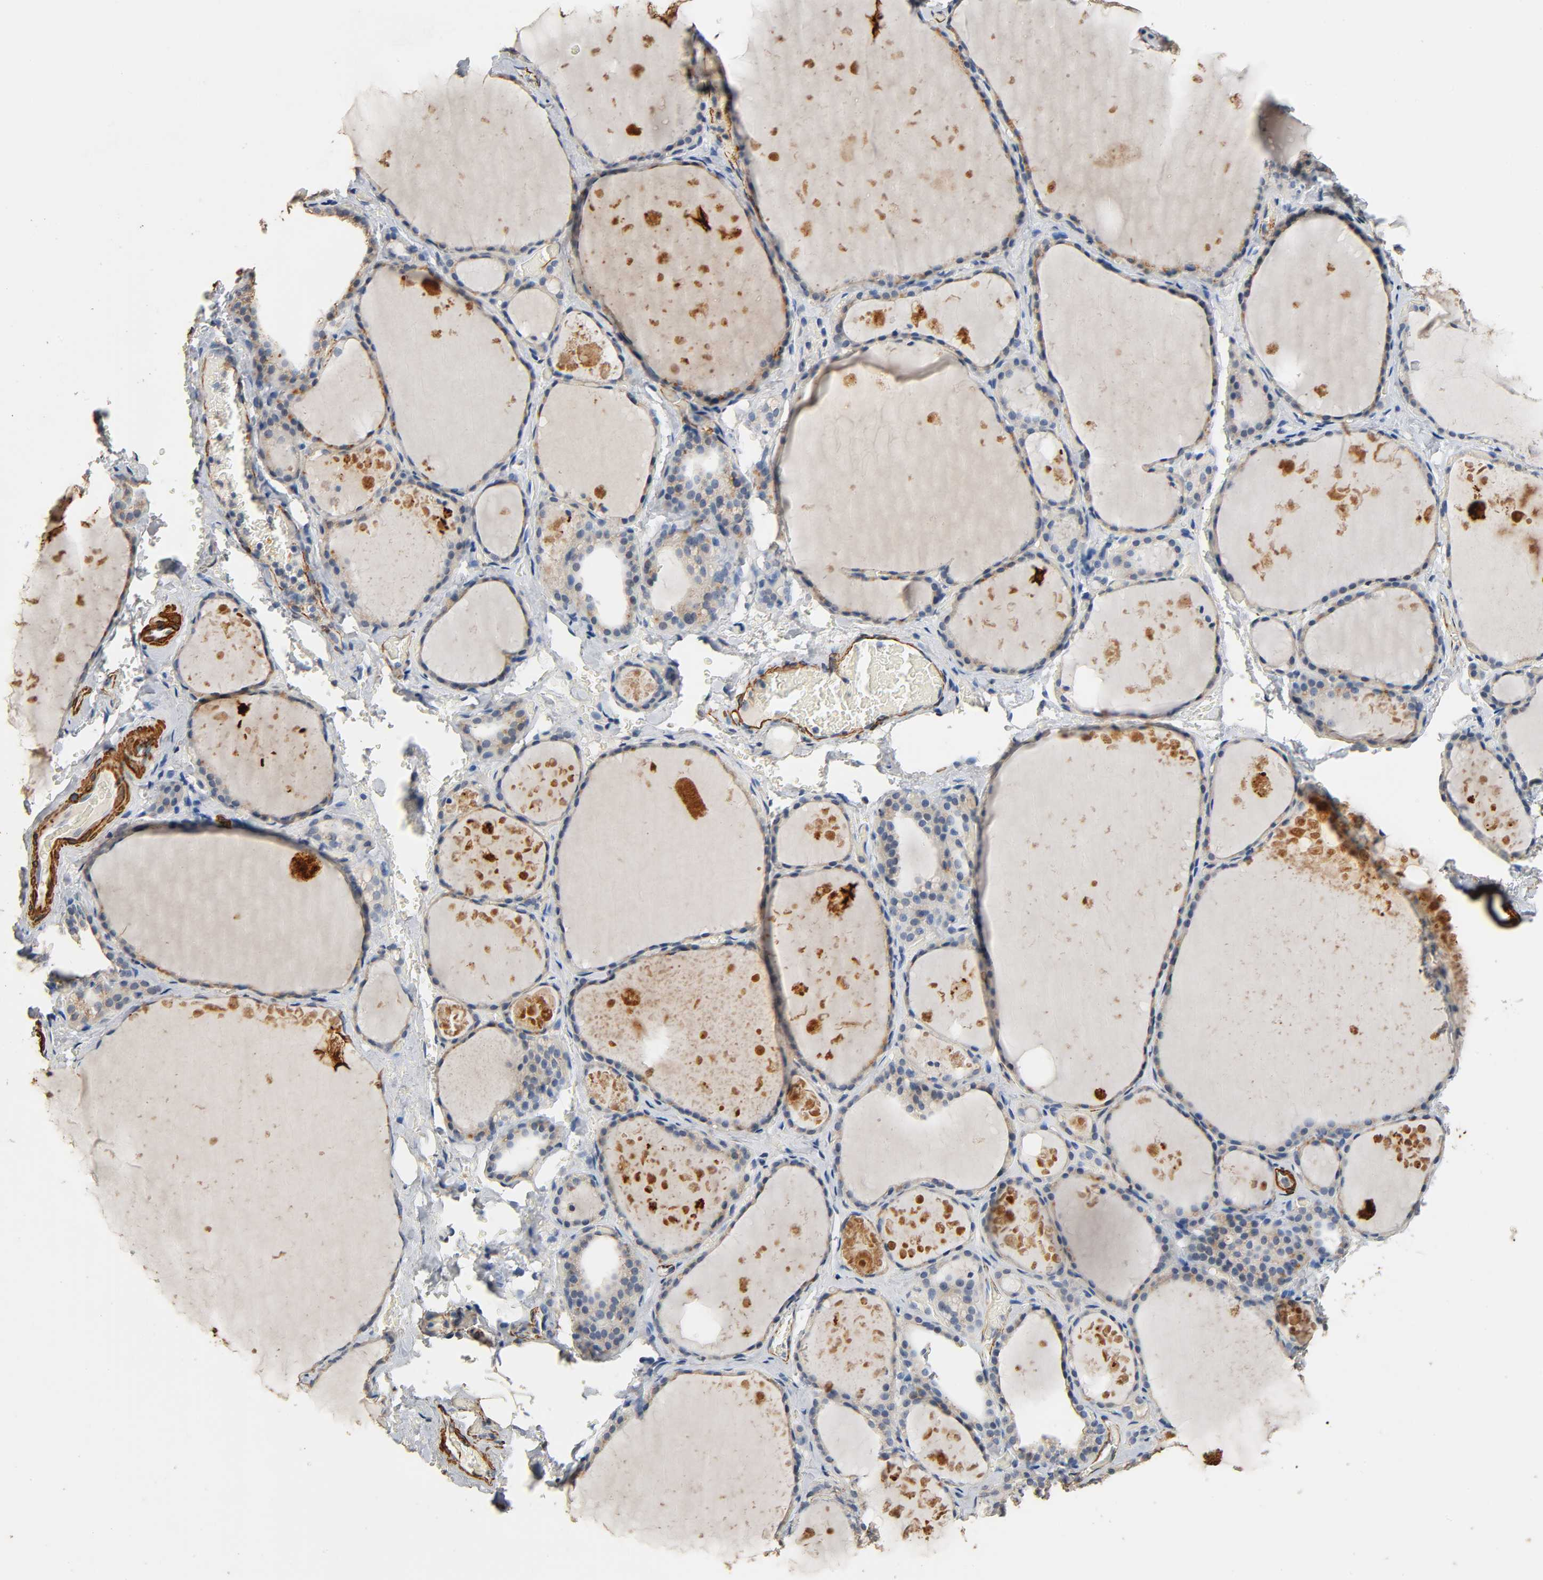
{"staining": {"intensity": "weak", "quantity": ">75%", "location": "cytoplasmic/membranous"}, "tissue": "thyroid gland", "cell_type": "Glandular cells", "image_type": "normal", "snomed": [{"axis": "morphology", "description": "Normal tissue, NOS"}, {"axis": "topography", "description": "Thyroid gland"}], "caption": "Immunohistochemical staining of benign thyroid gland demonstrates >75% levels of weak cytoplasmic/membranous protein staining in about >75% of glandular cells. (DAB (3,3'-diaminobenzidine) IHC with brightfield microscopy, high magnification).", "gene": "GSTA1", "patient": {"sex": "male", "age": 61}}